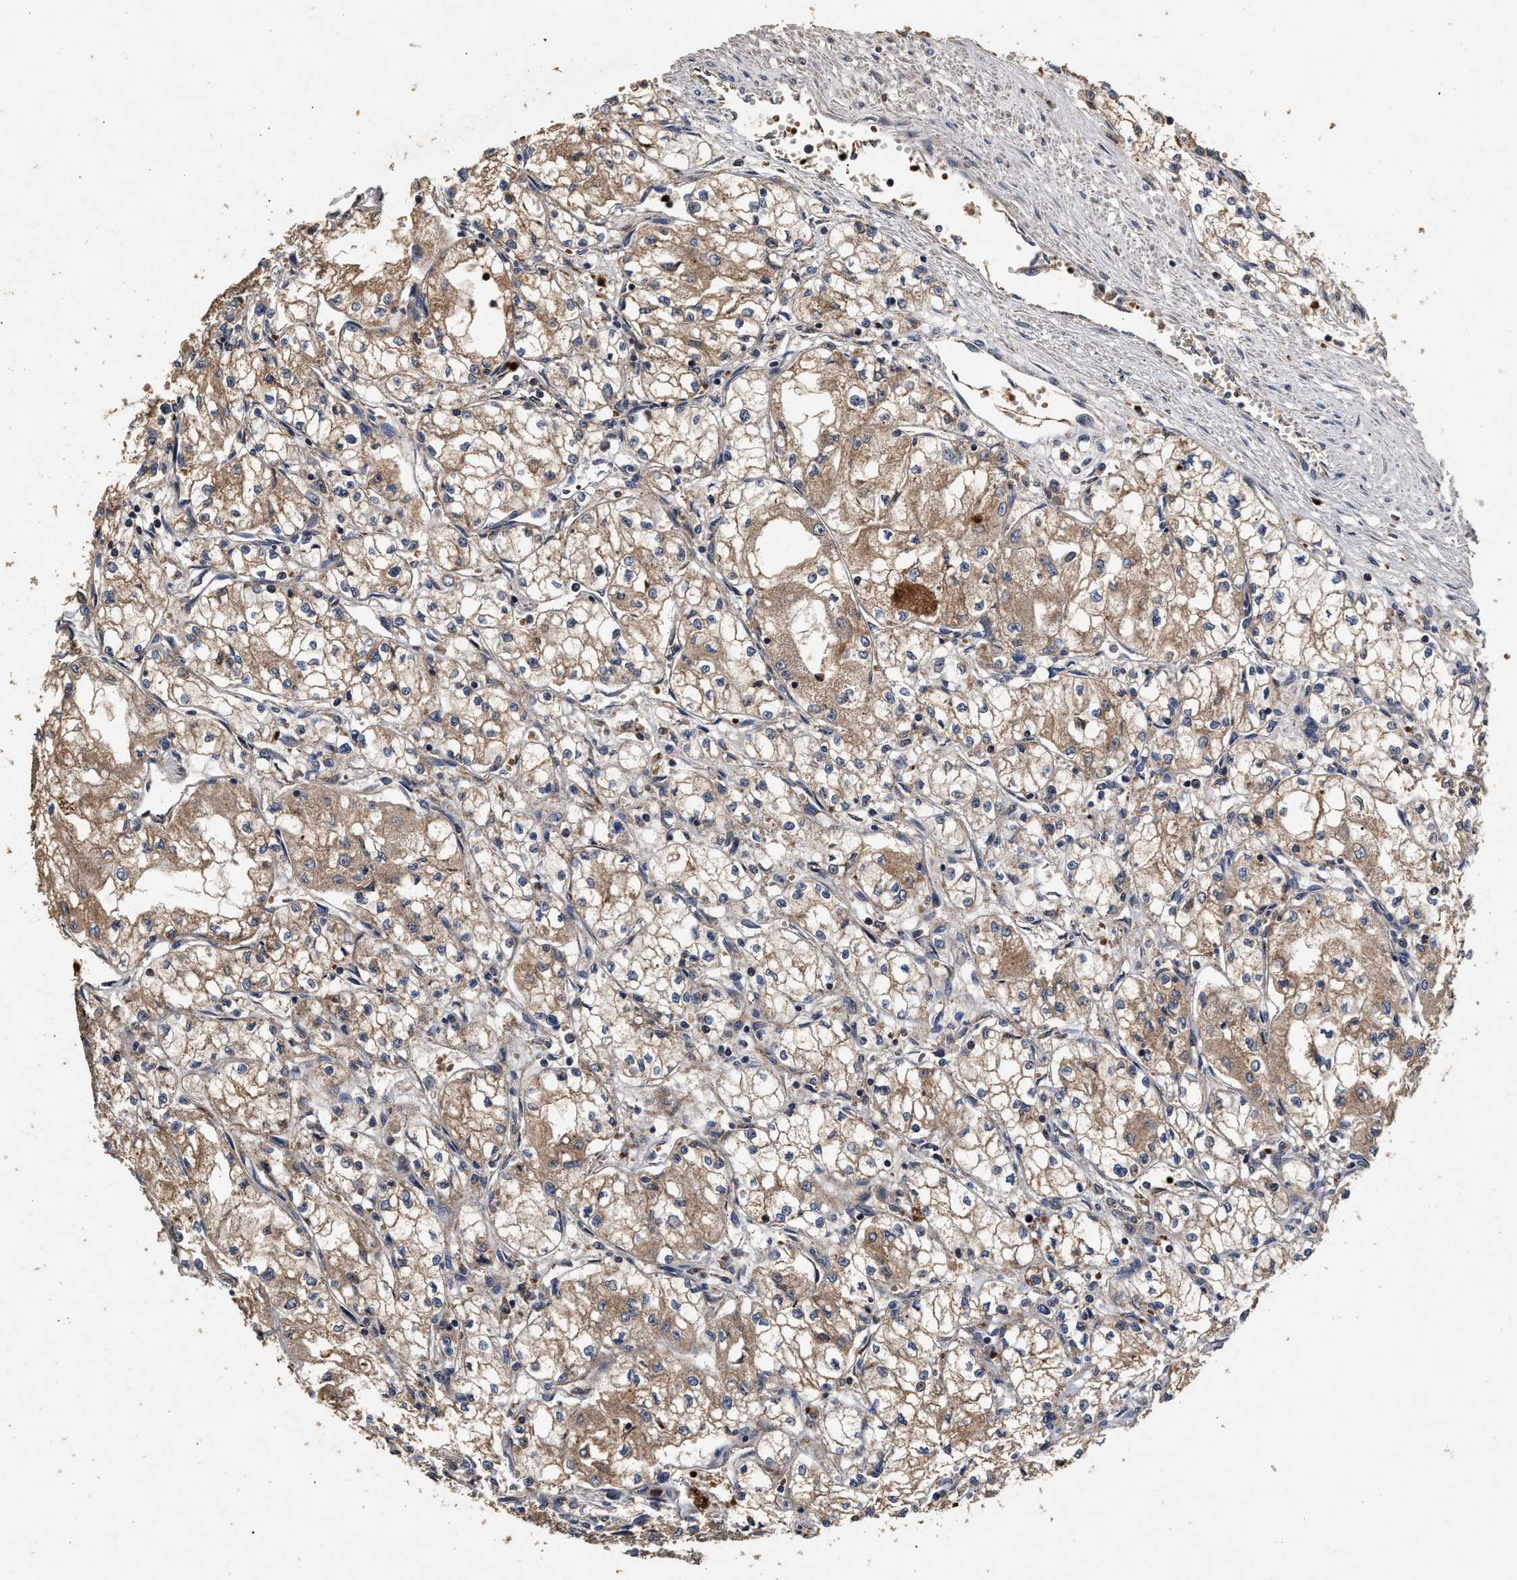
{"staining": {"intensity": "weak", "quantity": ">75%", "location": "cytoplasmic/membranous"}, "tissue": "renal cancer", "cell_type": "Tumor cells", "image_type": "cancer", "snomed": [{"axis": "morphology", "description": "Normal tissue, NOS"}, {"axis": "morphology", "description": "Adenocarcinoma, NOS"}, {"axis": "topography", "description": "Kidney"}], "caption": "This micrograph displays IHC staining of renal cancer (adenocarcinoma), with low weak cytoplasmic/membranous positivity in approximately >75% of tumor cells.", "gene": "NFKB2", "patient": {"sex": "male", "age": 59}}